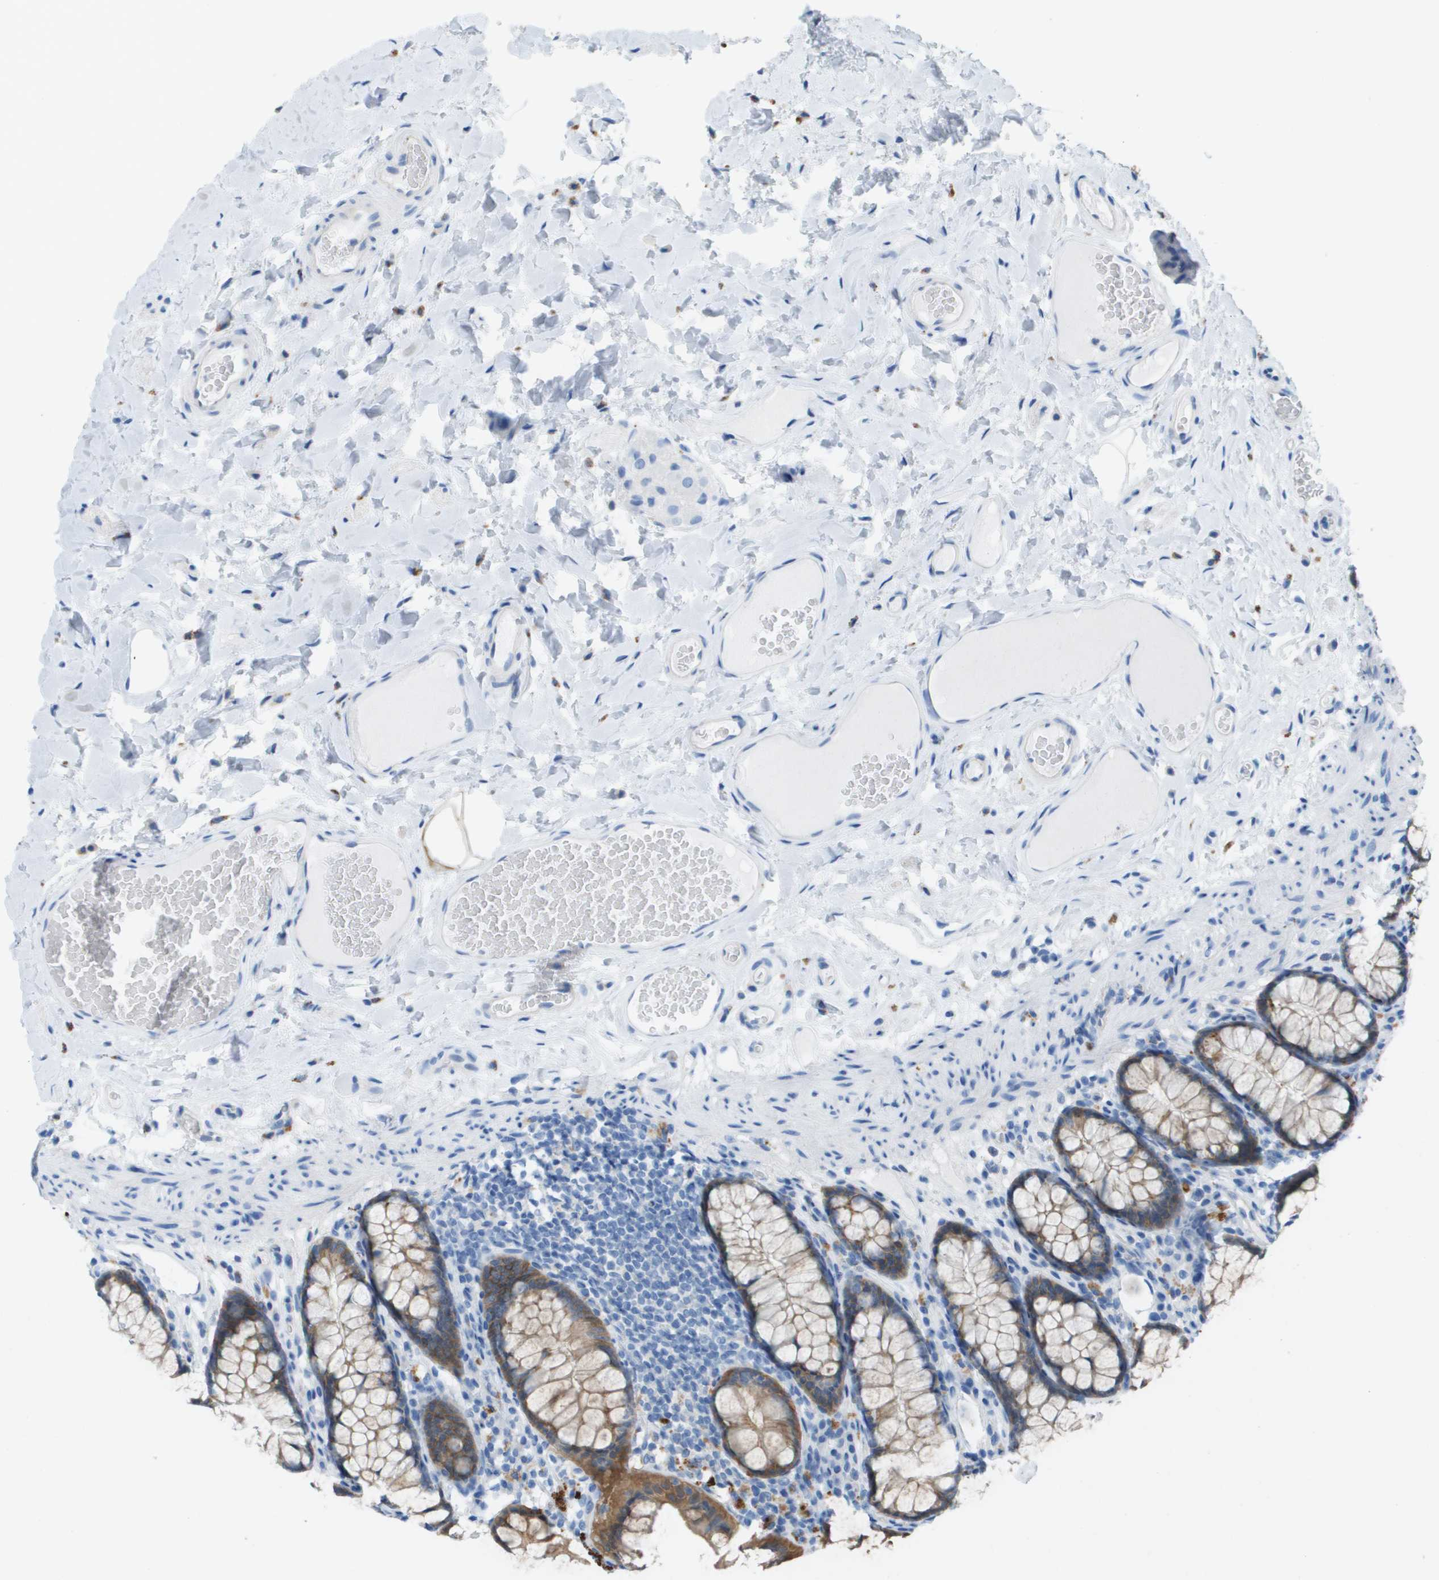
{"staining": {"intensity": "negative", "quantity": "none", "location": "none"}, "tissue": "colon", "cell_type": "Endothelial cells", "image_type": "normal", "snomed": [{"axis": "morphology", "description": "Normal tissue, NOS"}, {"axis": "topography", "description": "Colon"}], "caption": "Immunohistochemistry (IHC) of normal human colon demonstrates no staining in endothelial cells.", "gene": "CD46", "patient": {"sex": "female", "age": 55}}